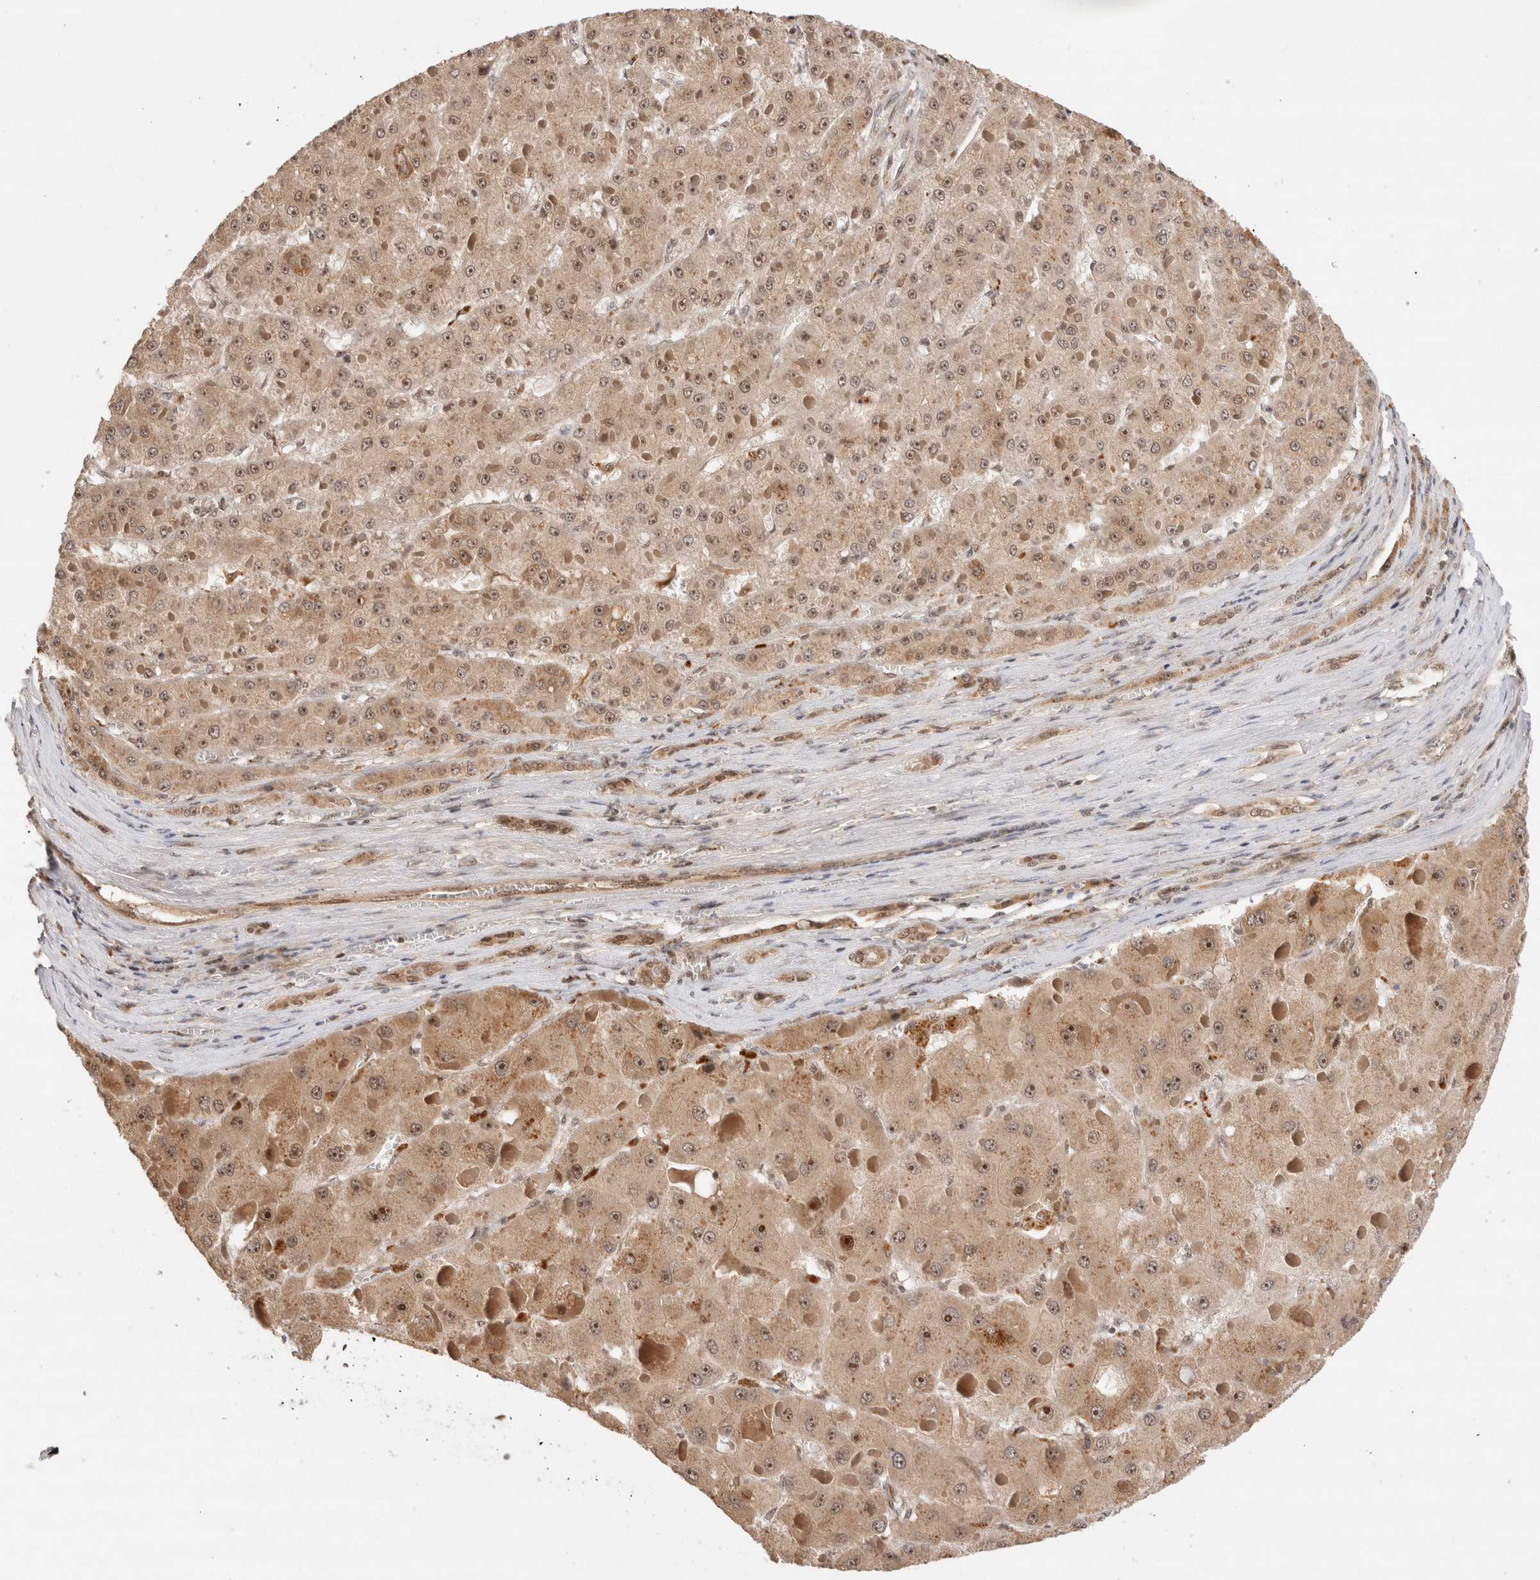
{"staining": {"intensity": "moderate", "quantity": ">75%", "location": "cytoplasmic/membranous,nuclear"}, "tissue": "liver cancer", "cell_type": "Tumor cells", "image_type": "cancer", "snomed": [{"axis": "morphology", "description": "Carcinoma, Hepatocellular, NOS"}, {"axis": "topography", "description": "Liver"}], "caption": "Liver cancer (hepatocellular carcinoma) stained with a brown dye reveals moderate cytoplasmic/membranous and nuclear positive expression in about >75% of tumor cells.", "gene": "MPHOSPH6", "patient": {"sex": "female", "age": 73}}